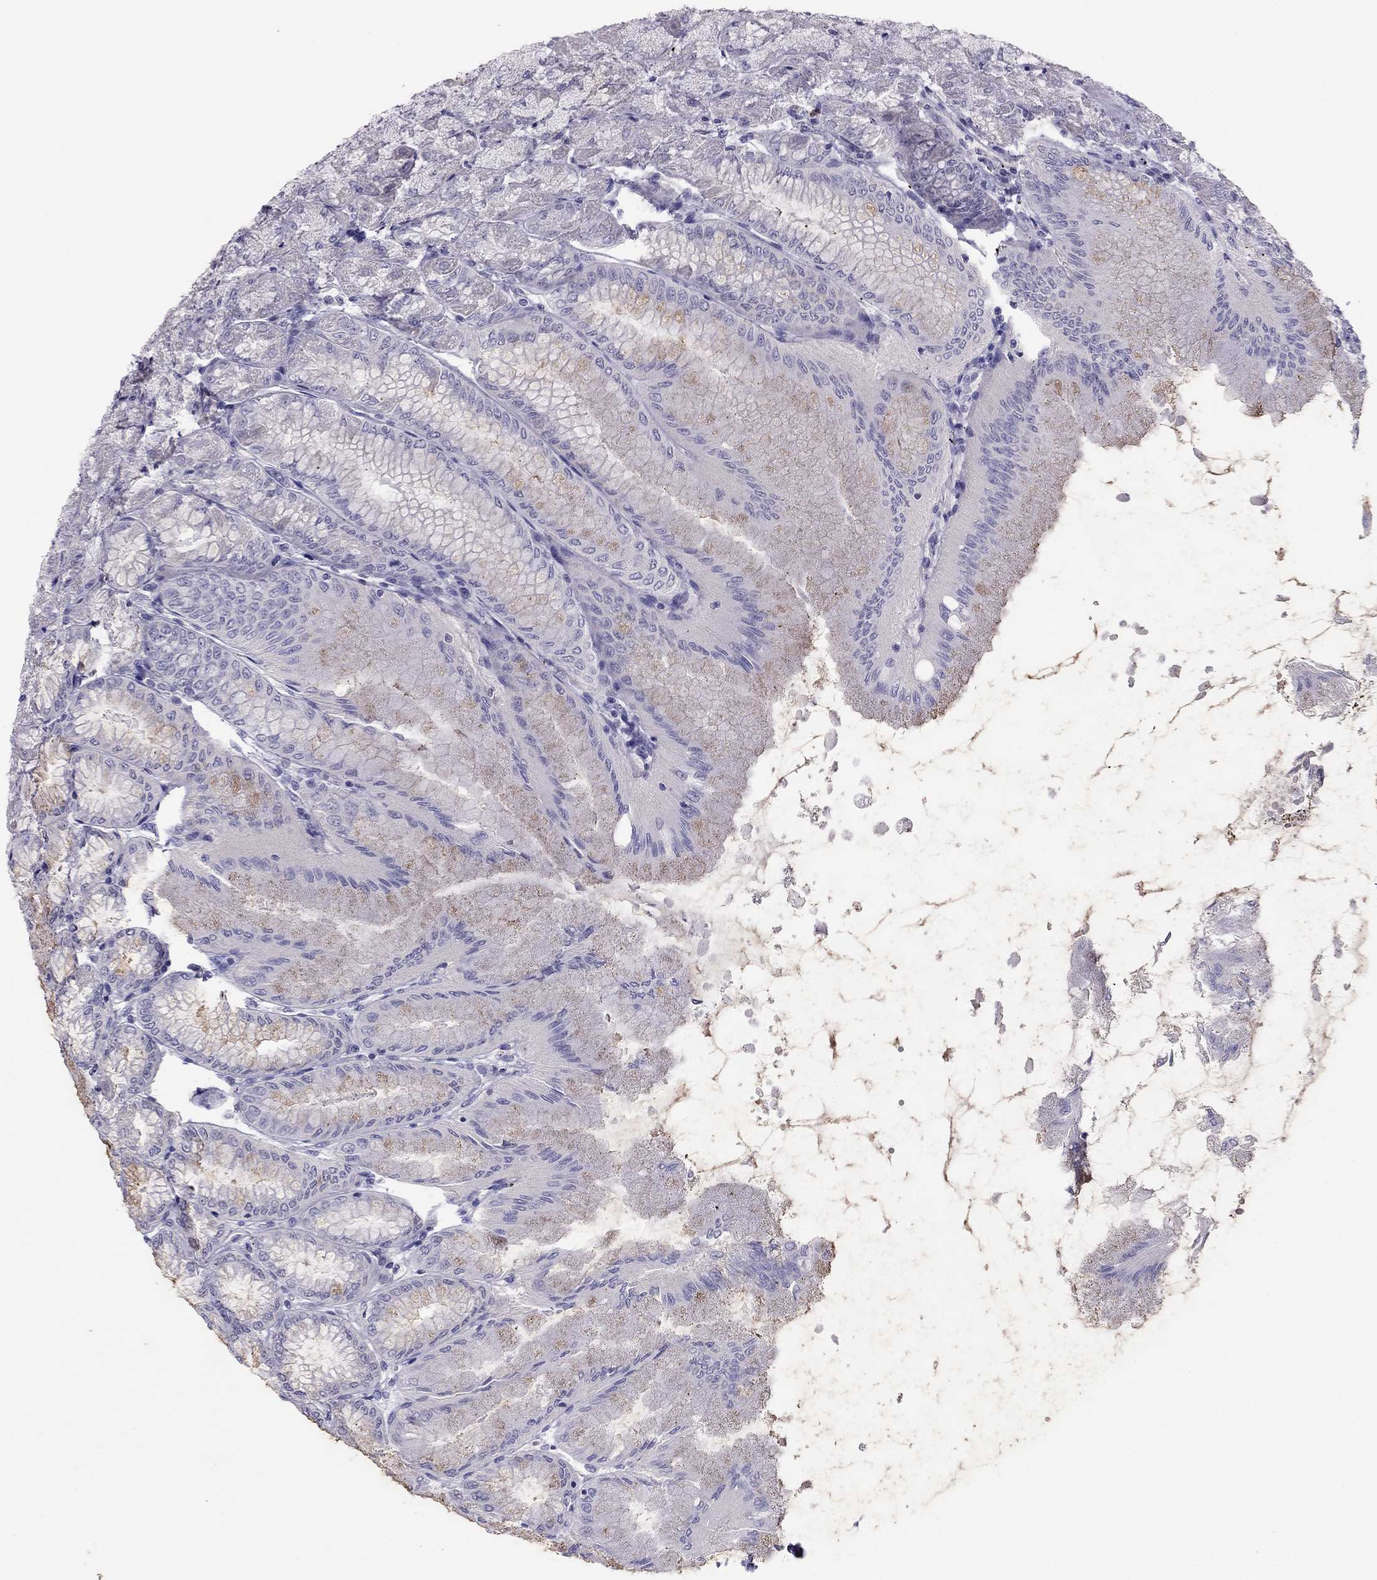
{"staining": {"intensity": "weak", "quantity": "<25%", "location": "cytoplasmic/membranous"}, "tissue": "stomach", "cell_type": "Glandular cells", "image_type": "normal", "snomed": [{"axis": "morphology", "description": "Normal tissue, NOS"}, {"axis": "topography", "description": "Stomach, upper"}], "caption": "DAB immunohistochemical staining of benign stomach exhibits no significant expression in glandular cells.", "gene": "PDE6A", "patient": {"sex": "male", "age": 60}}